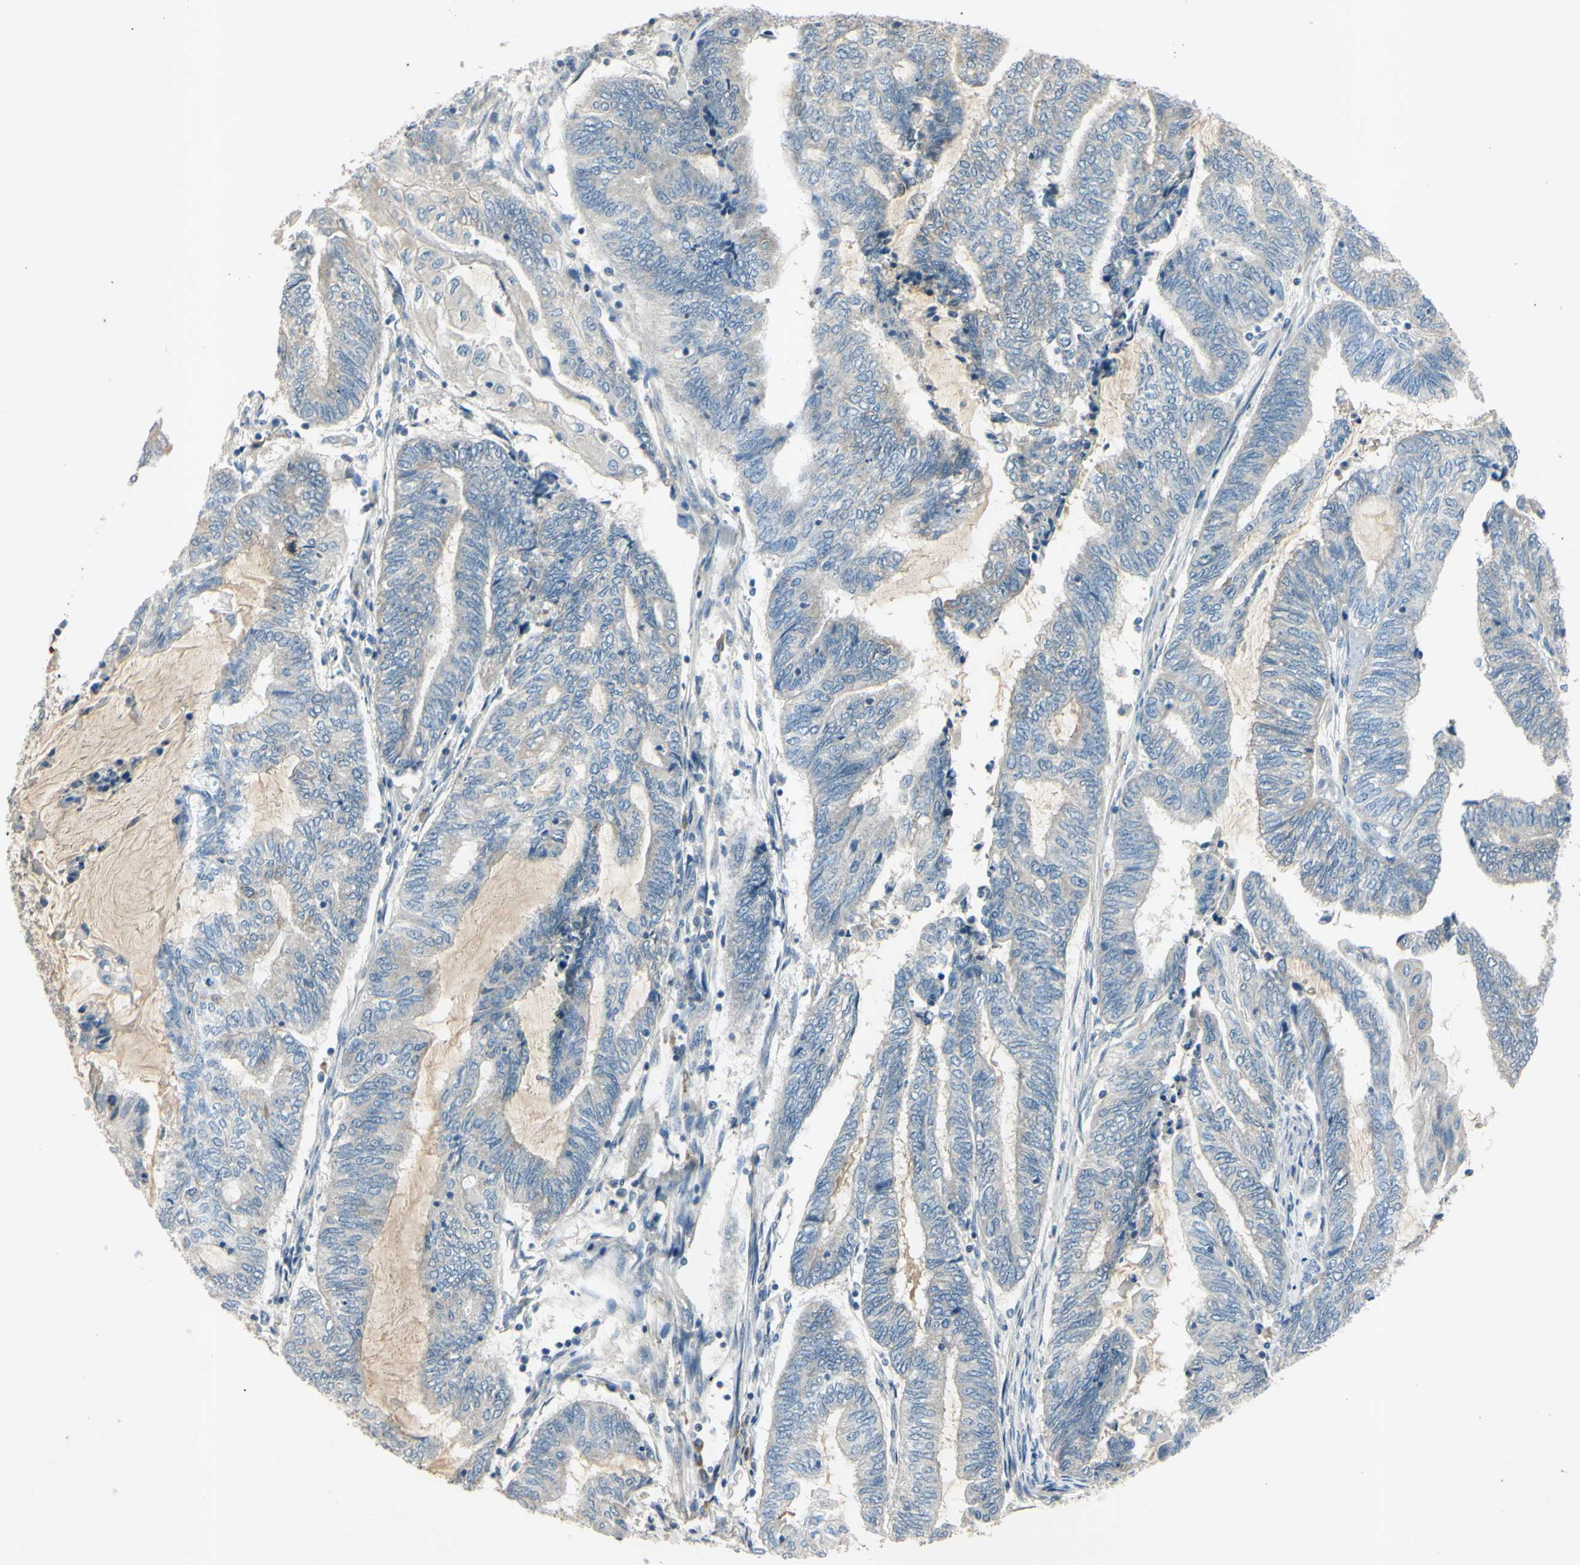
{"staining": {"intensity": "negative", "quantity": "none", "location": "none"}, "tissue": "endometrial cancer", "cell_type": "Tumor cells", "image_type": "cancer", "snomed": [{"axis": "morphology", "description": "Adenocarcinoma, NOS"}, {"axis": "topography", "description": "Uterus"}, {"axis": "topography", "description": "Endometrium"}], "caption": "Tumor cells are negative for protein expression in human adenocarcinoma (endometrial). (Brightfield microscopy of DAB (3,3'-diaminobenzidine) immunohistochemistry at high magnification).", "gene": "AATK", "patient": {"sex": "female", "age": 70}}